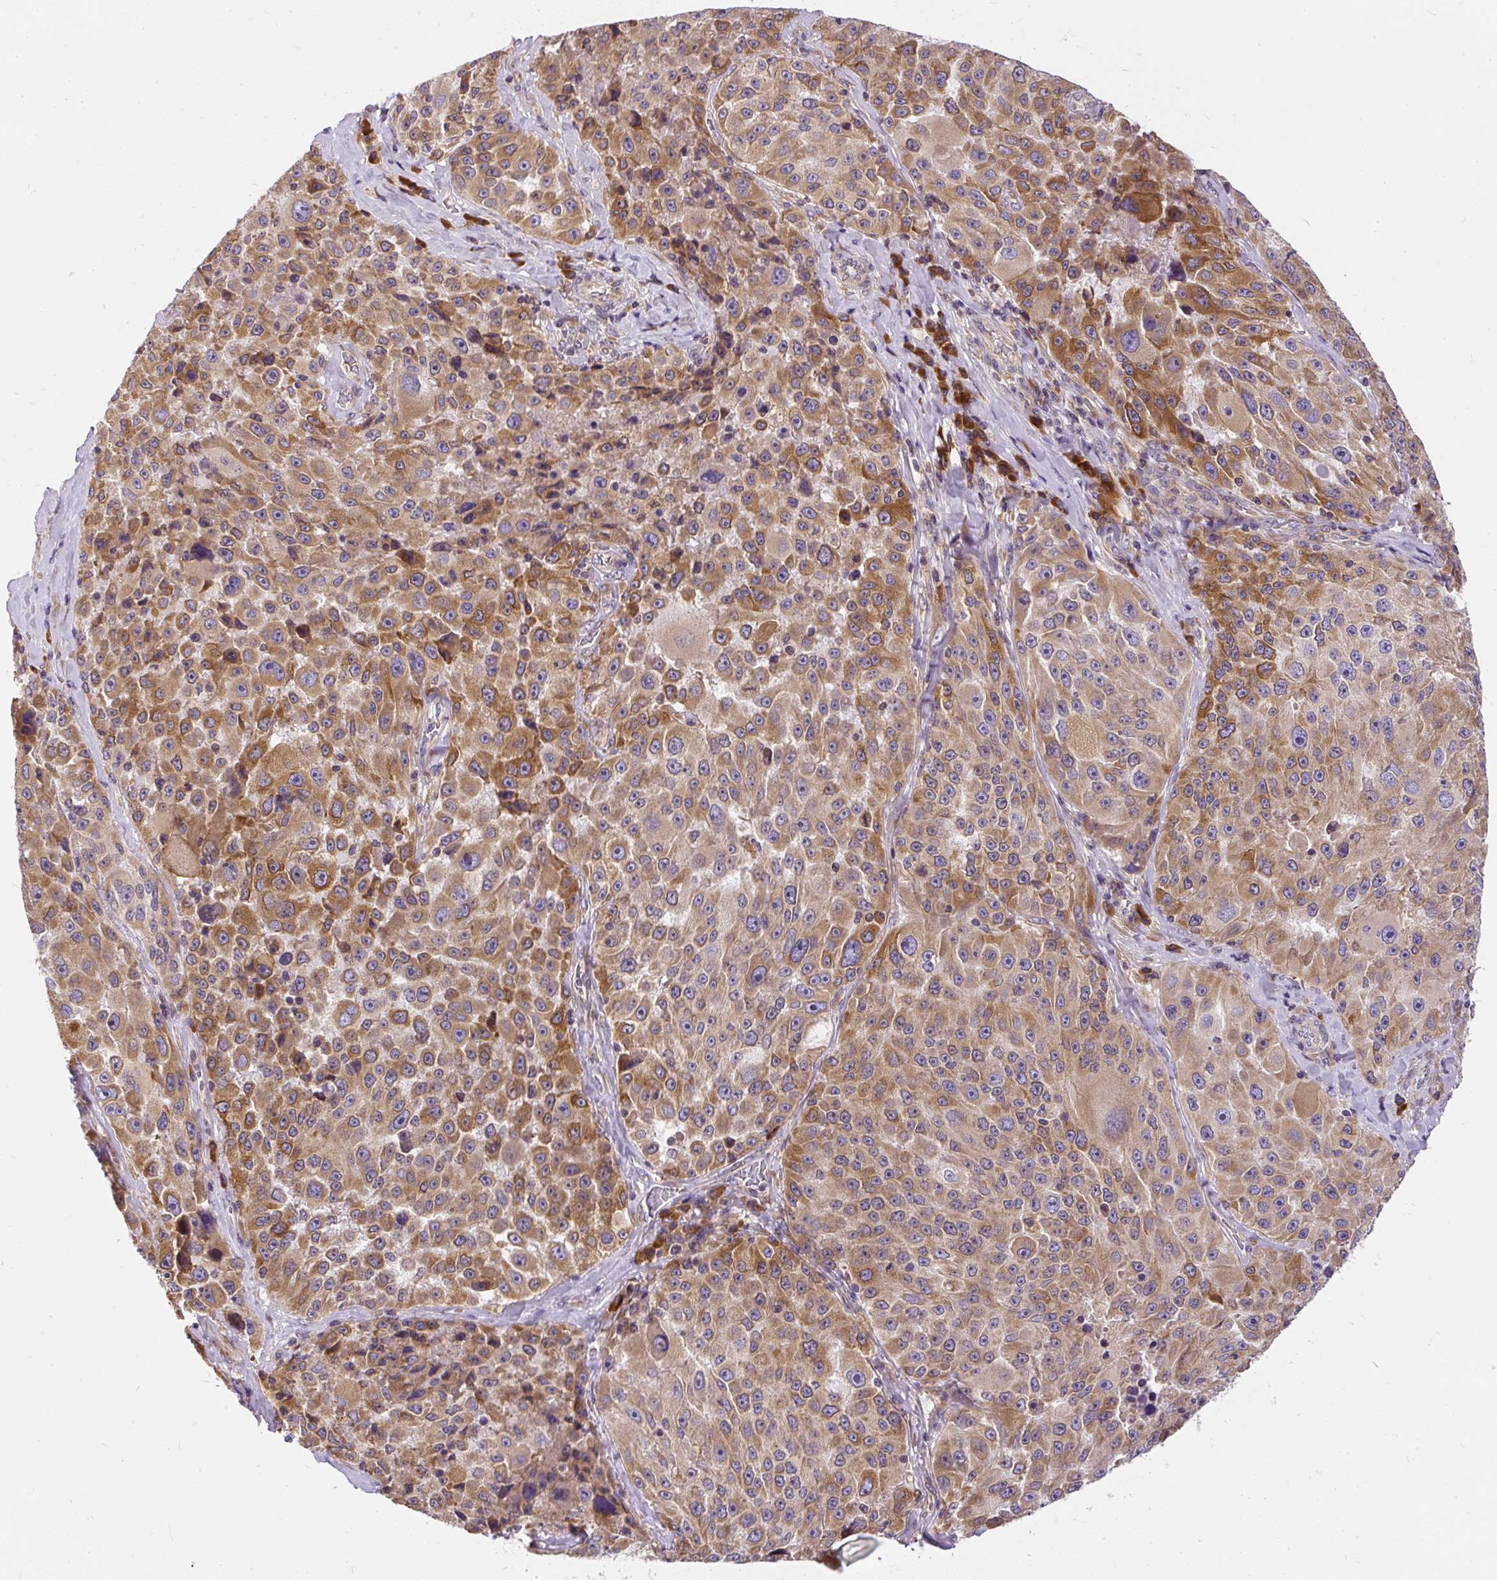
{"staining": {"intensity": "moderate", "quantity": ">75%", "location": "cytoplasmic/membranous"}, "tissue": "melanoma", "cell_type": "Tumor cells", "image_type": "cancer", "snomed": [{"axis": "morphology", "description": "Malignant melanoma, Metastatic site"}, {"axis": "topography", "description": "Lymph node"}], "caption": "The histopathology image shows a brown stain indicating the presence of a protein in the cytoplasmic/membranous of tumor cells in melanoma.", "gene": "CYP20A1", "patient": {"sex": "male", "age": 62}}